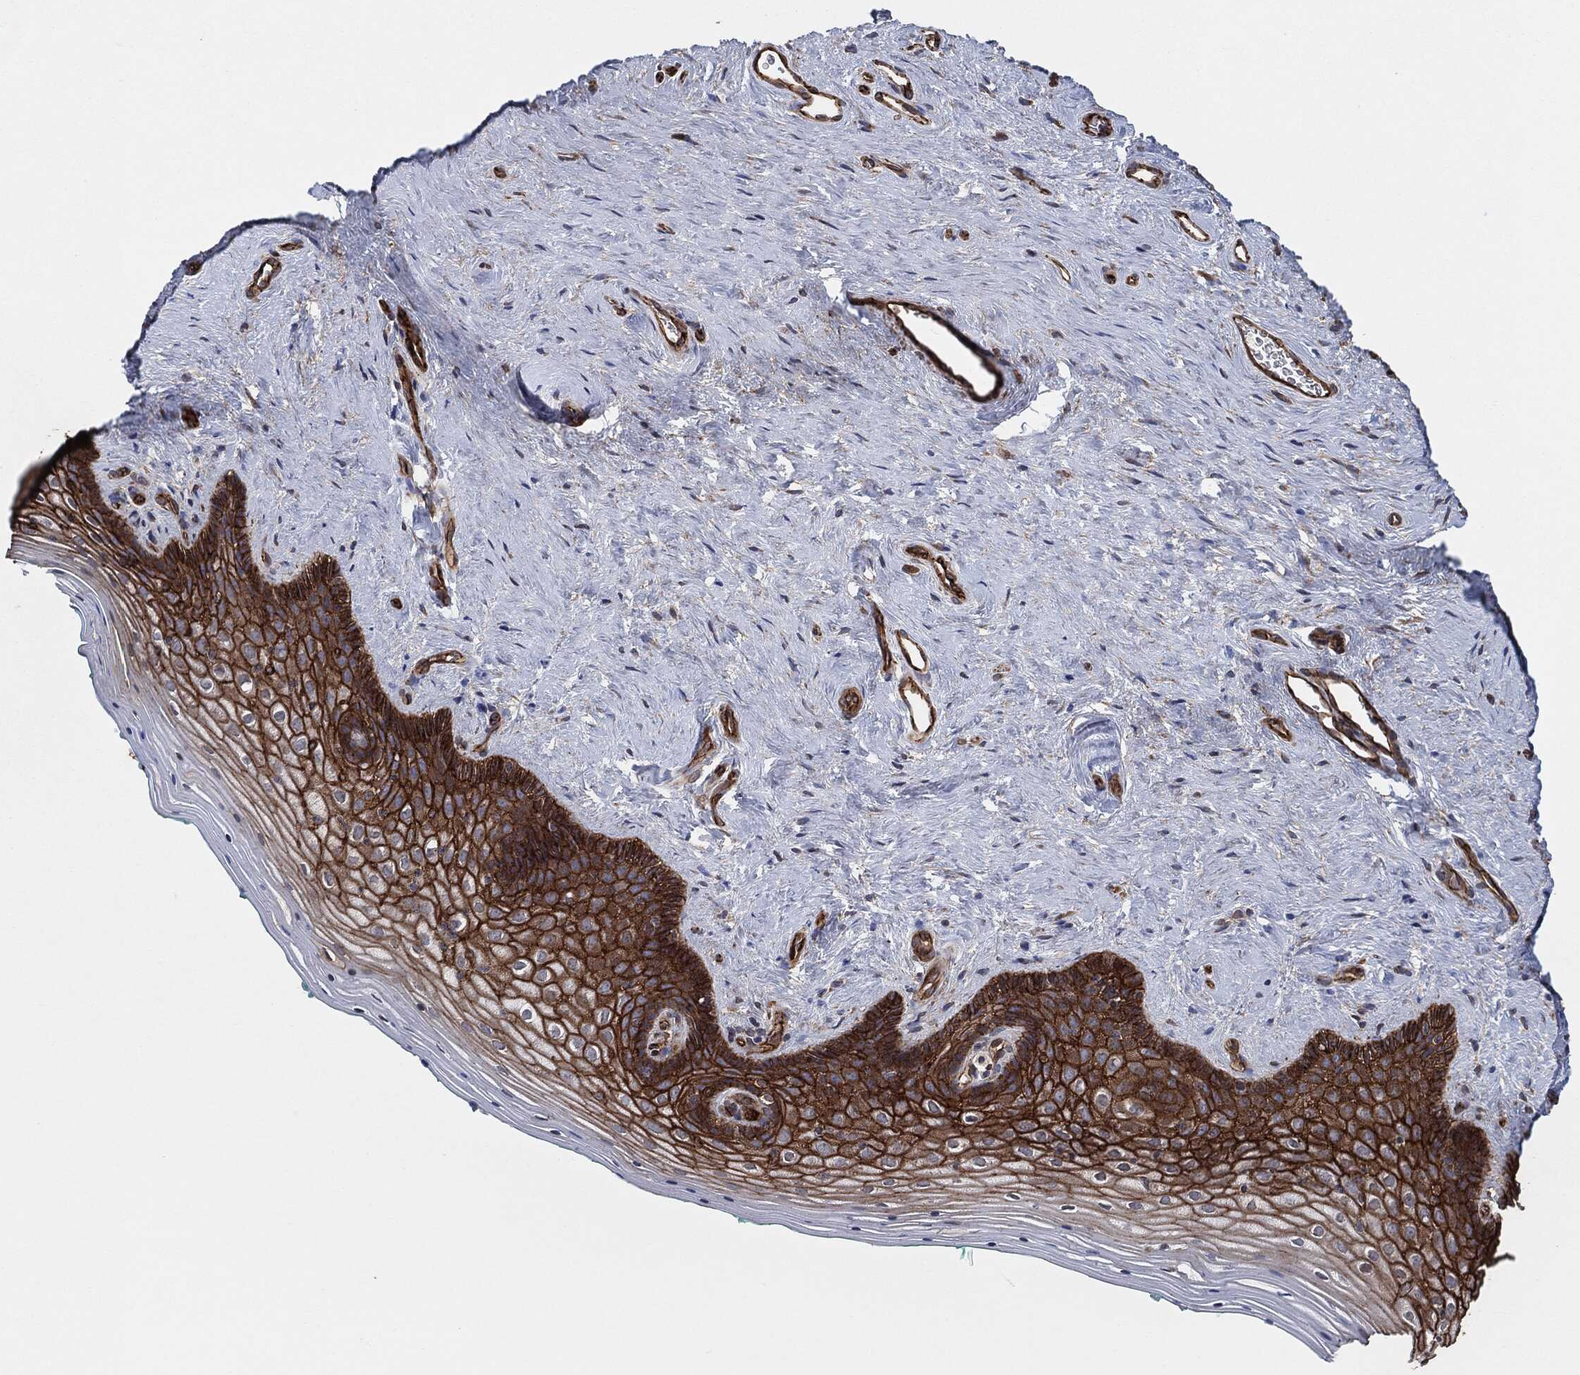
{"staining": {"intensity": "strong", "quantity": "25%-75%", "location": "cytoplasmic/membranous"}, "tissue": "vagina", "cell_type": "Squamous epithelial cells", "image_type": "normal", "snomed": [{"axis": "morphology", "description": "Normal tissue, NOS"}, {"axis": "topography", "description": "Vagina"}], "caption": "Vagina was stained to show a protein in brown. There is high levels of strong cytoplasmic/membranous positivity in about 25%-75% of squamous epithelial cells.", "gene": "CTNNA1", "patient": {"sex": "female", "age": 45}}